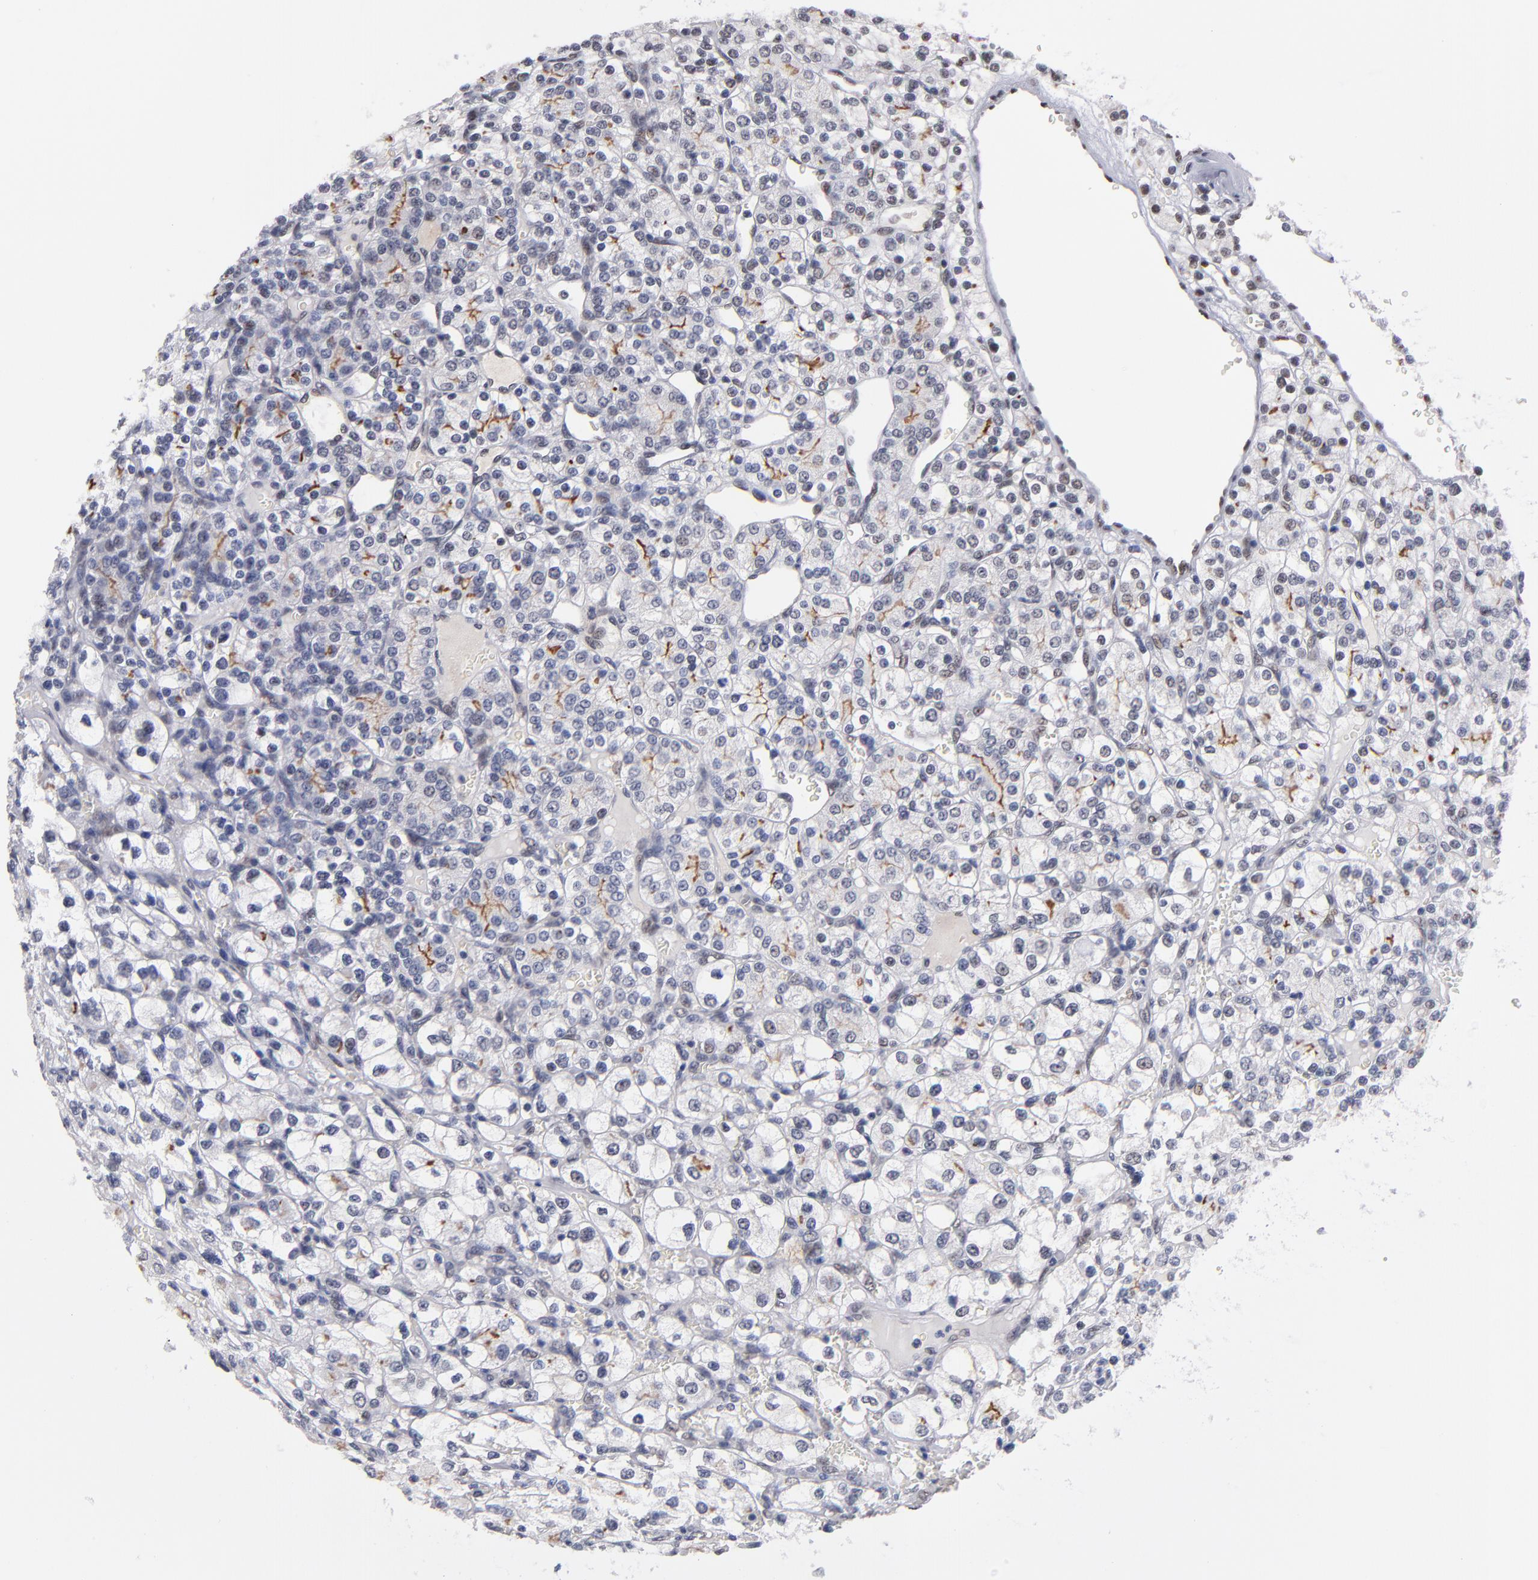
{"staining": {"intensity": "weak", "quantity": "25%-75%", "location": "nuclear"}, "tissue": "renal cancer", "cell_type": "Tumor cells", "image_type": "cancer", "snomed": [{"axis": "morphology", "description": "Adenocarcinoma, NOS"}, {"axis": "topography", "description": "Kidney"}], "caption": "IHC (DAB (3,3'-diaminobenzidine)) staining of human renal adenocarcinoma exhibits weak nuclear protein positivity in about 25%-75% of tumor cells.", "gene": "MN1", "patient": {"sex": "female", "age": 62}}